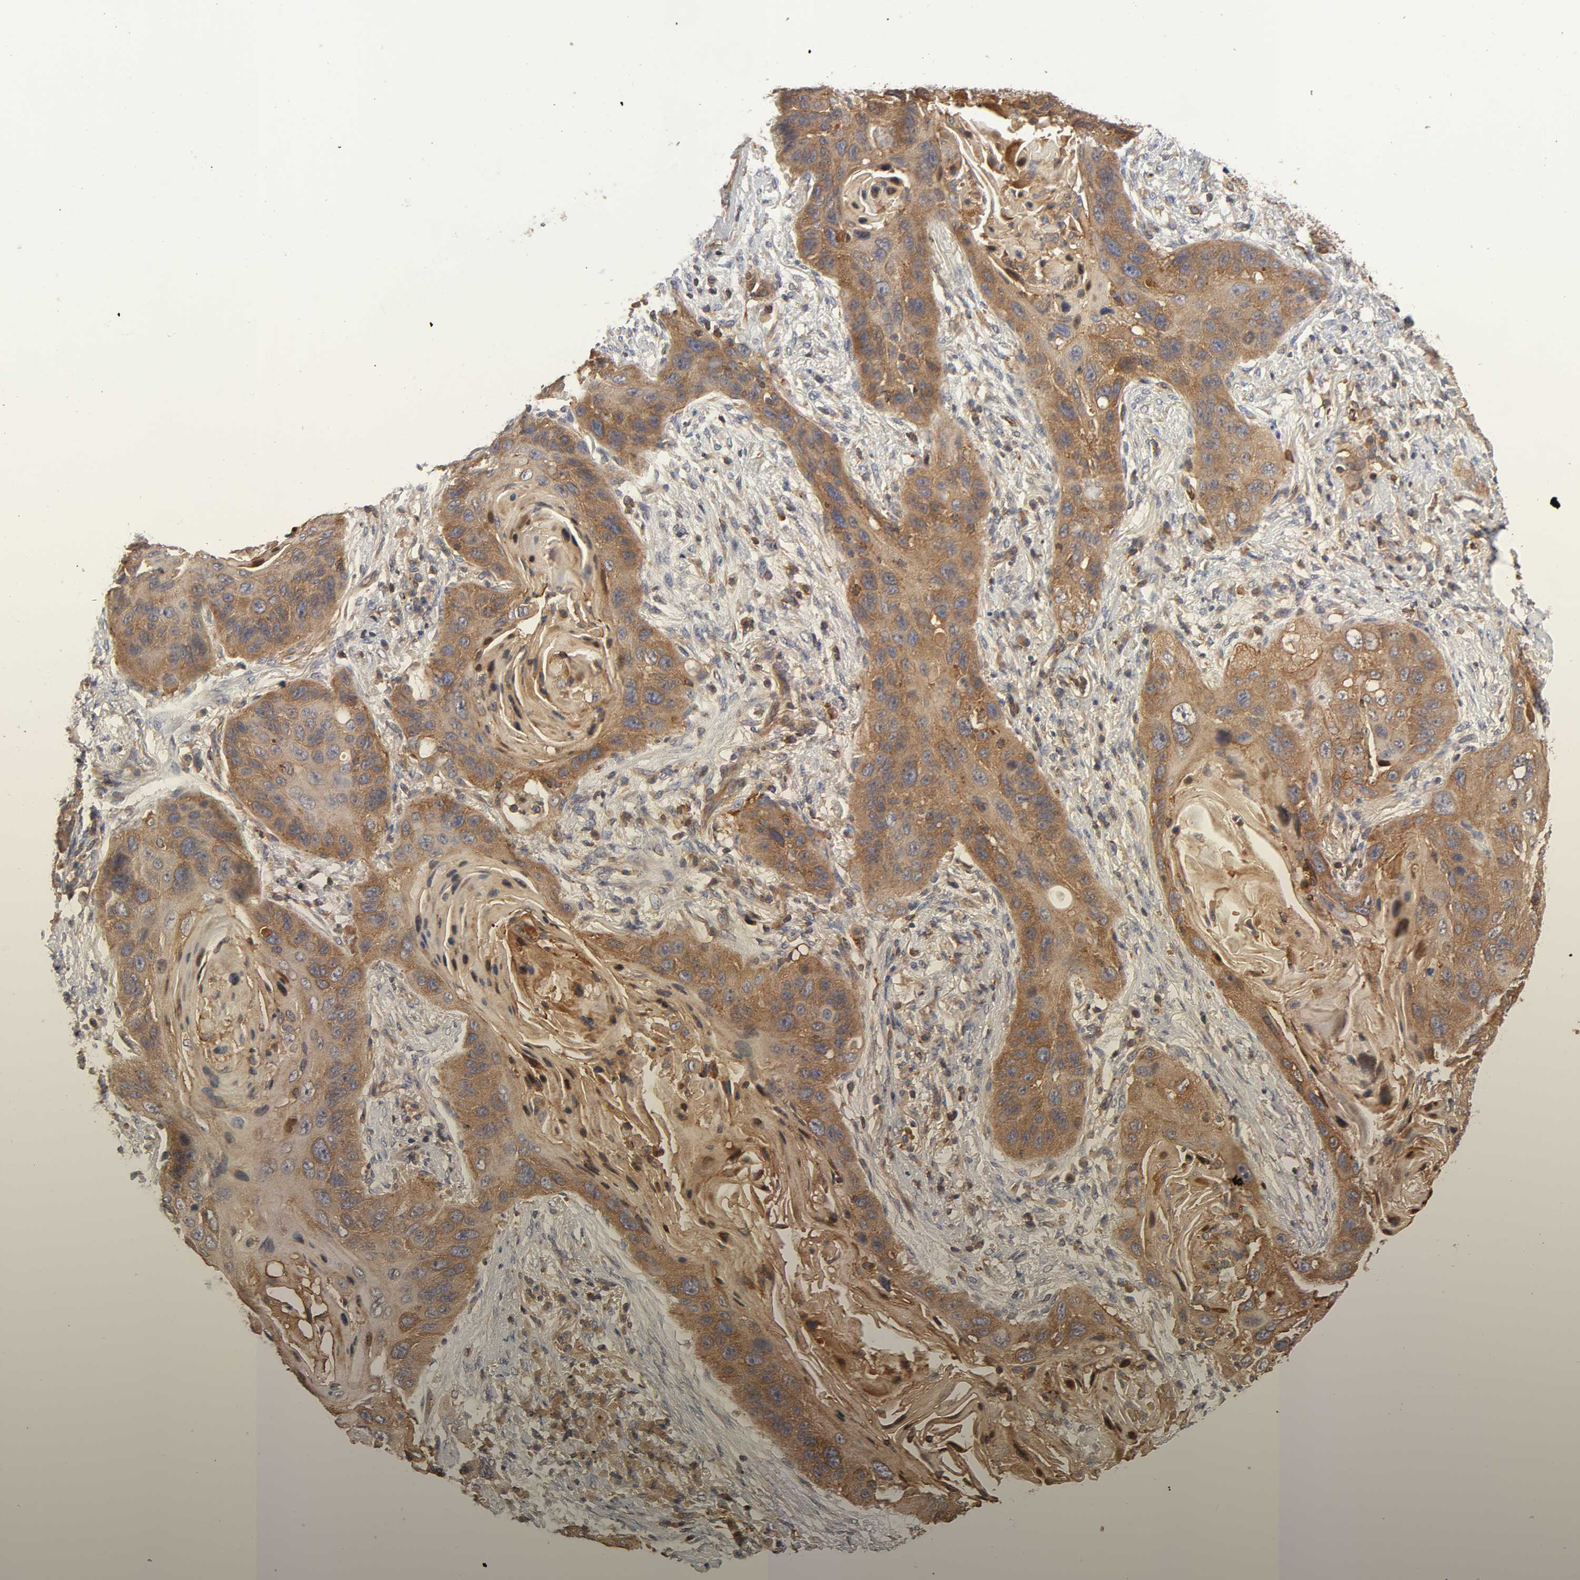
{"staining": {"intensity": "moderate", "quantity": ">75%", "location": "cytoplasmic/membranous"}, "tissue": "lung cancer", "cell_type": "Tumor cells", "image_type": "cancer", "snomed": [{"axis": "morphology", "description": "Squamous cell carcinoma, NOS"}, {"axis": "topography", "description": "Lung"}], "caption": "A brown stain shows moderate cytoplasmic/membranous staining of a protein in lung cancer tumor cells.", "gene": "LAMTOR2", "patient": {"sex": "female", "age": 67}}